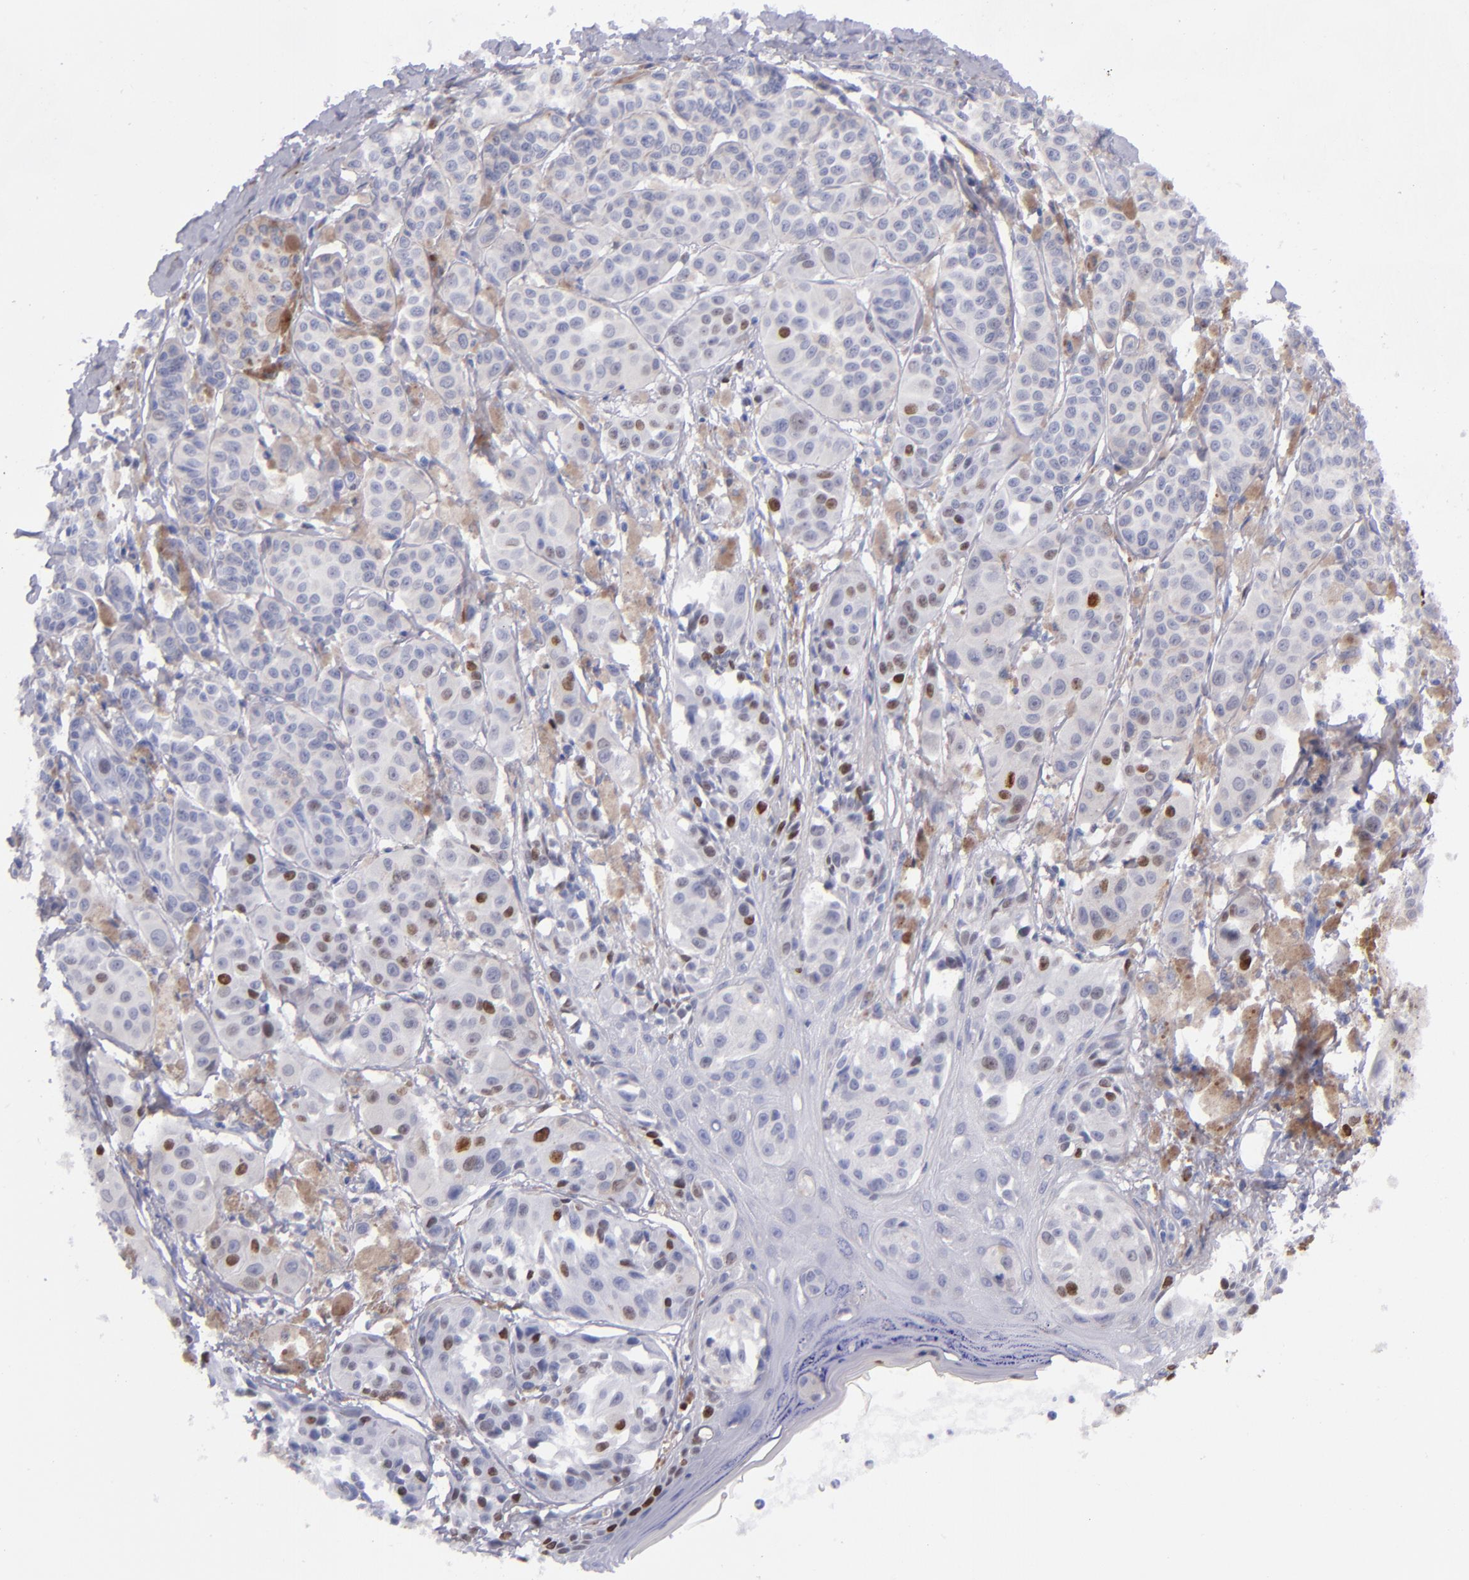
{"staining": {"intensity": "moderate", "quantity": "<25%", "location": "nuclear"}, "tissue": "melanoma", "cell_type": "Tumor cells", "image_type": "cancer", "snomed": [{"axis": "morphology", "description": "Malignant melanoma, NOS"}, {"axis": "topography", "description": "Skin"}], "caption": "Approximately <25% of tumor cells in malignant melanoma demonstrate moderate nuclear protein staining as visualized by brown immunohistochemical staining.", "gene": "MCM7", "patient": {"sex": "female", "age": 77}}